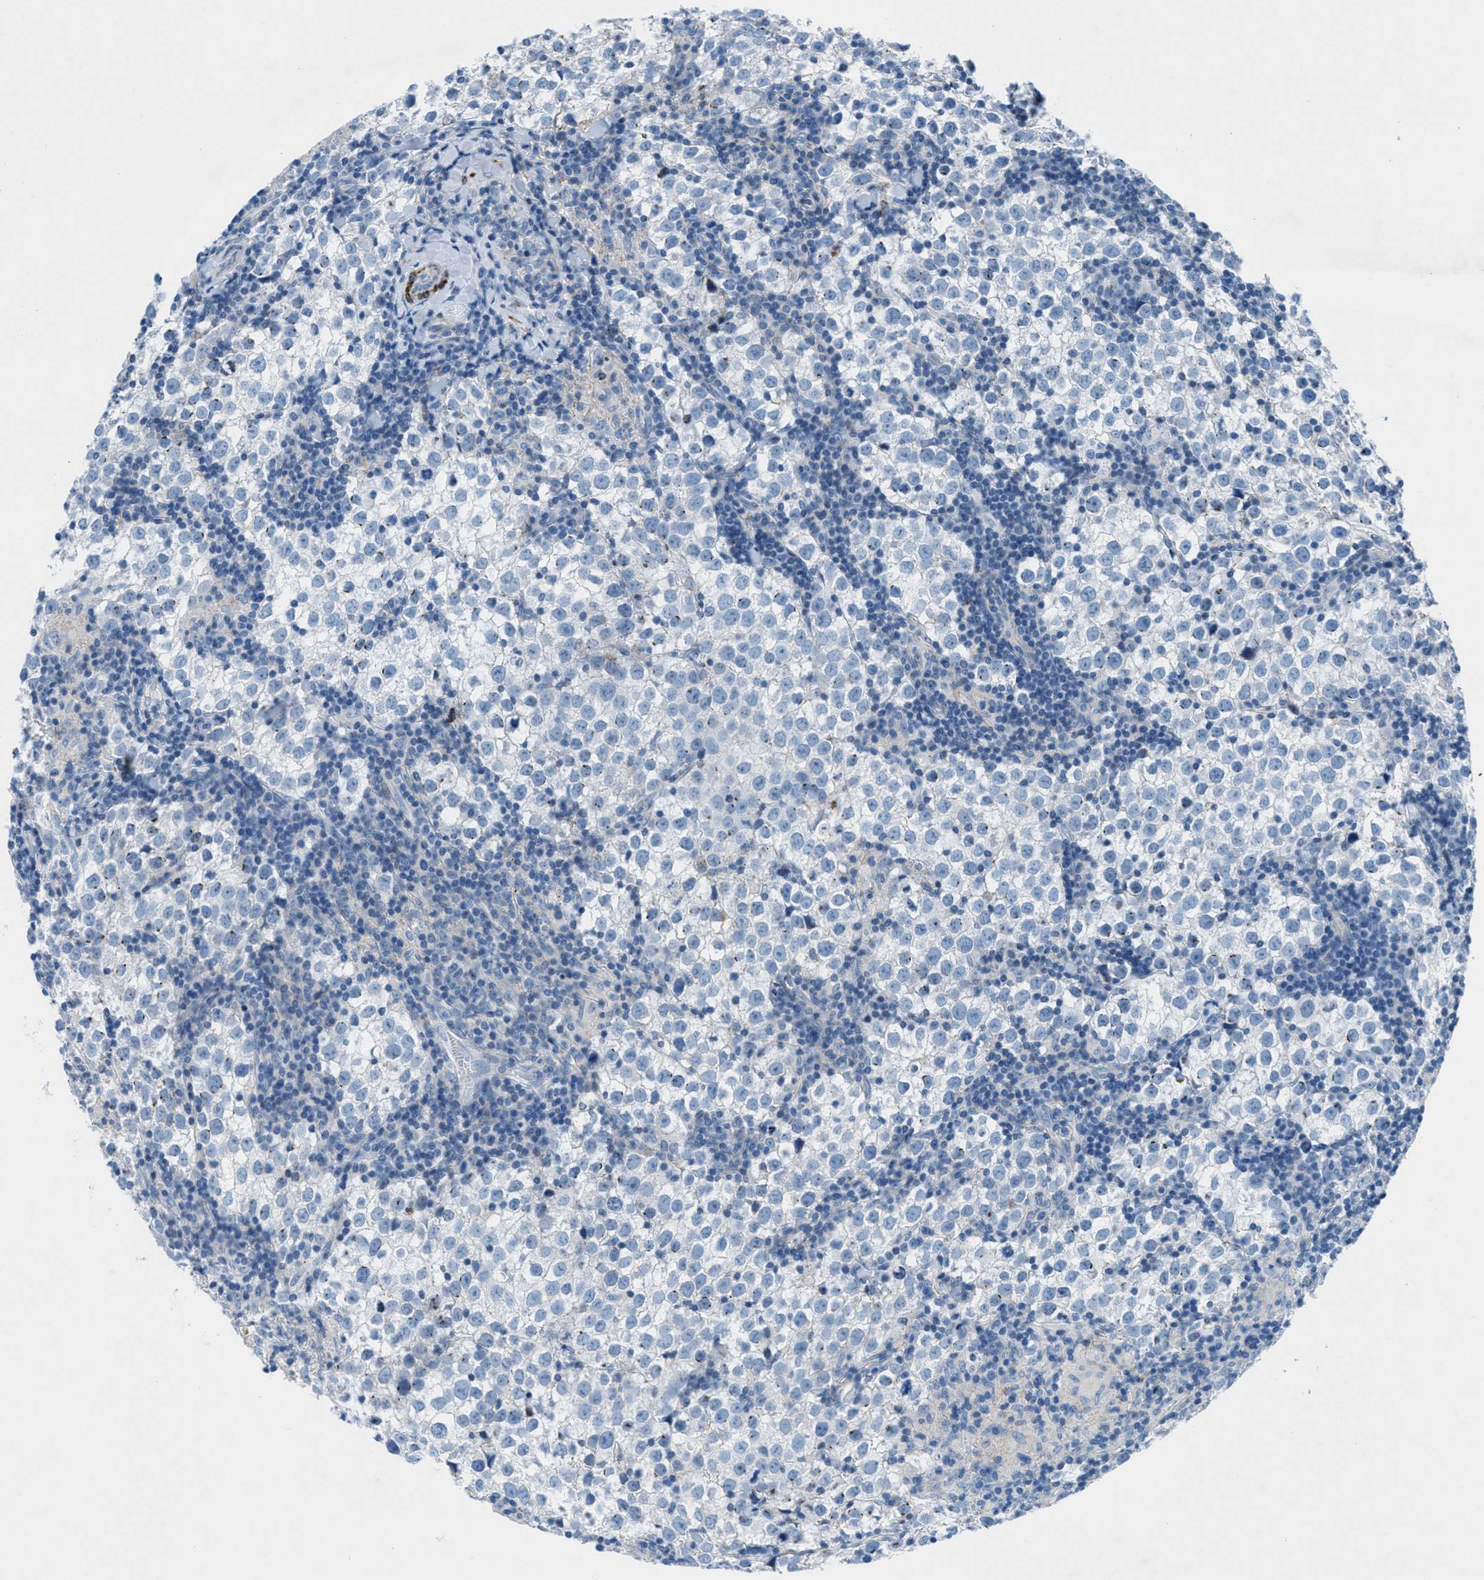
{"staining": {"intensity": "negative", "quantity": "none", "location": "none"}, "tissue": "testis cancer", "cell_type": "Tumor cells", "image_type": "cancer", "snomed": [{"axis": "morphology", "description": "Seminoma, NOS"}, {"axis": "morphology", "description": "Carcinoma, Embryonal, NOS"}, {"axis": "topography", "description": "Testis"}], "caption": "There is no significant expression in tumor cells of testis cancer (embryonal carcinoma).", "gene": "MFSD13A", "patient": {"sex": "male", "age": 36}}